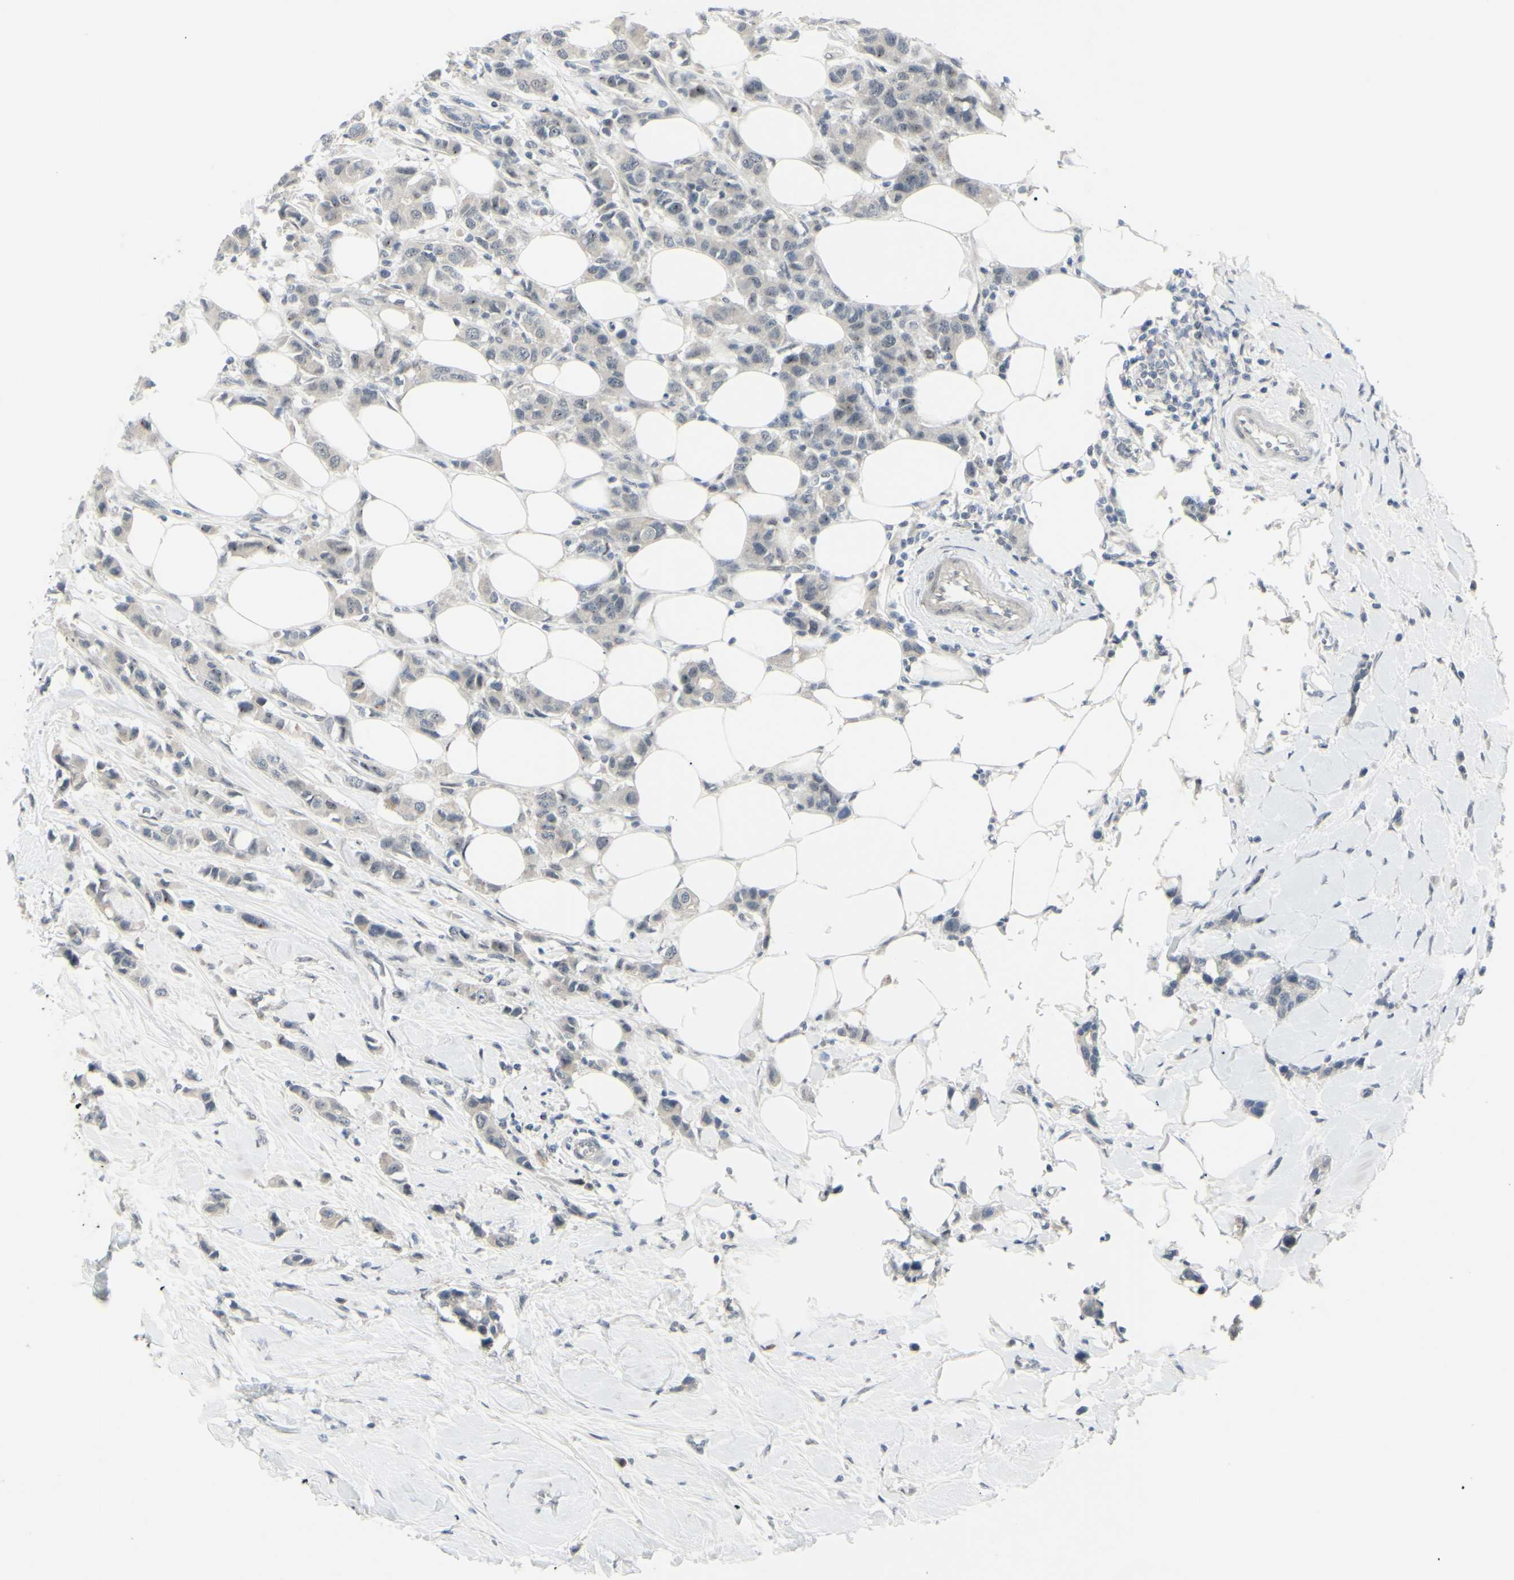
{"staining": {"intensity": "negative", "quantity": "none", "location": "none"}, "tissue": "breast cancer", "cell_type": "Tumor cells", "image_type": "cancer", "snomed": [{"axis": "morphology", "description": "Normal tissue, NOS"}, {"axis": "morphology", "description": "Duct carcinoma"}, {"axis": "topography", "description": "Breast"}], "caption": "Immunohistochemistry of human breast cancer (infiltrating ductal carcinoma) reveals no positivity in tumor cells. (DAB (3,3'-diaminobenzidine) immunohistochemistry visualized using brightfield microscopy, high magnification).", "gene": "ETNK1", "patient": {"sex": "female", "age": 50}}